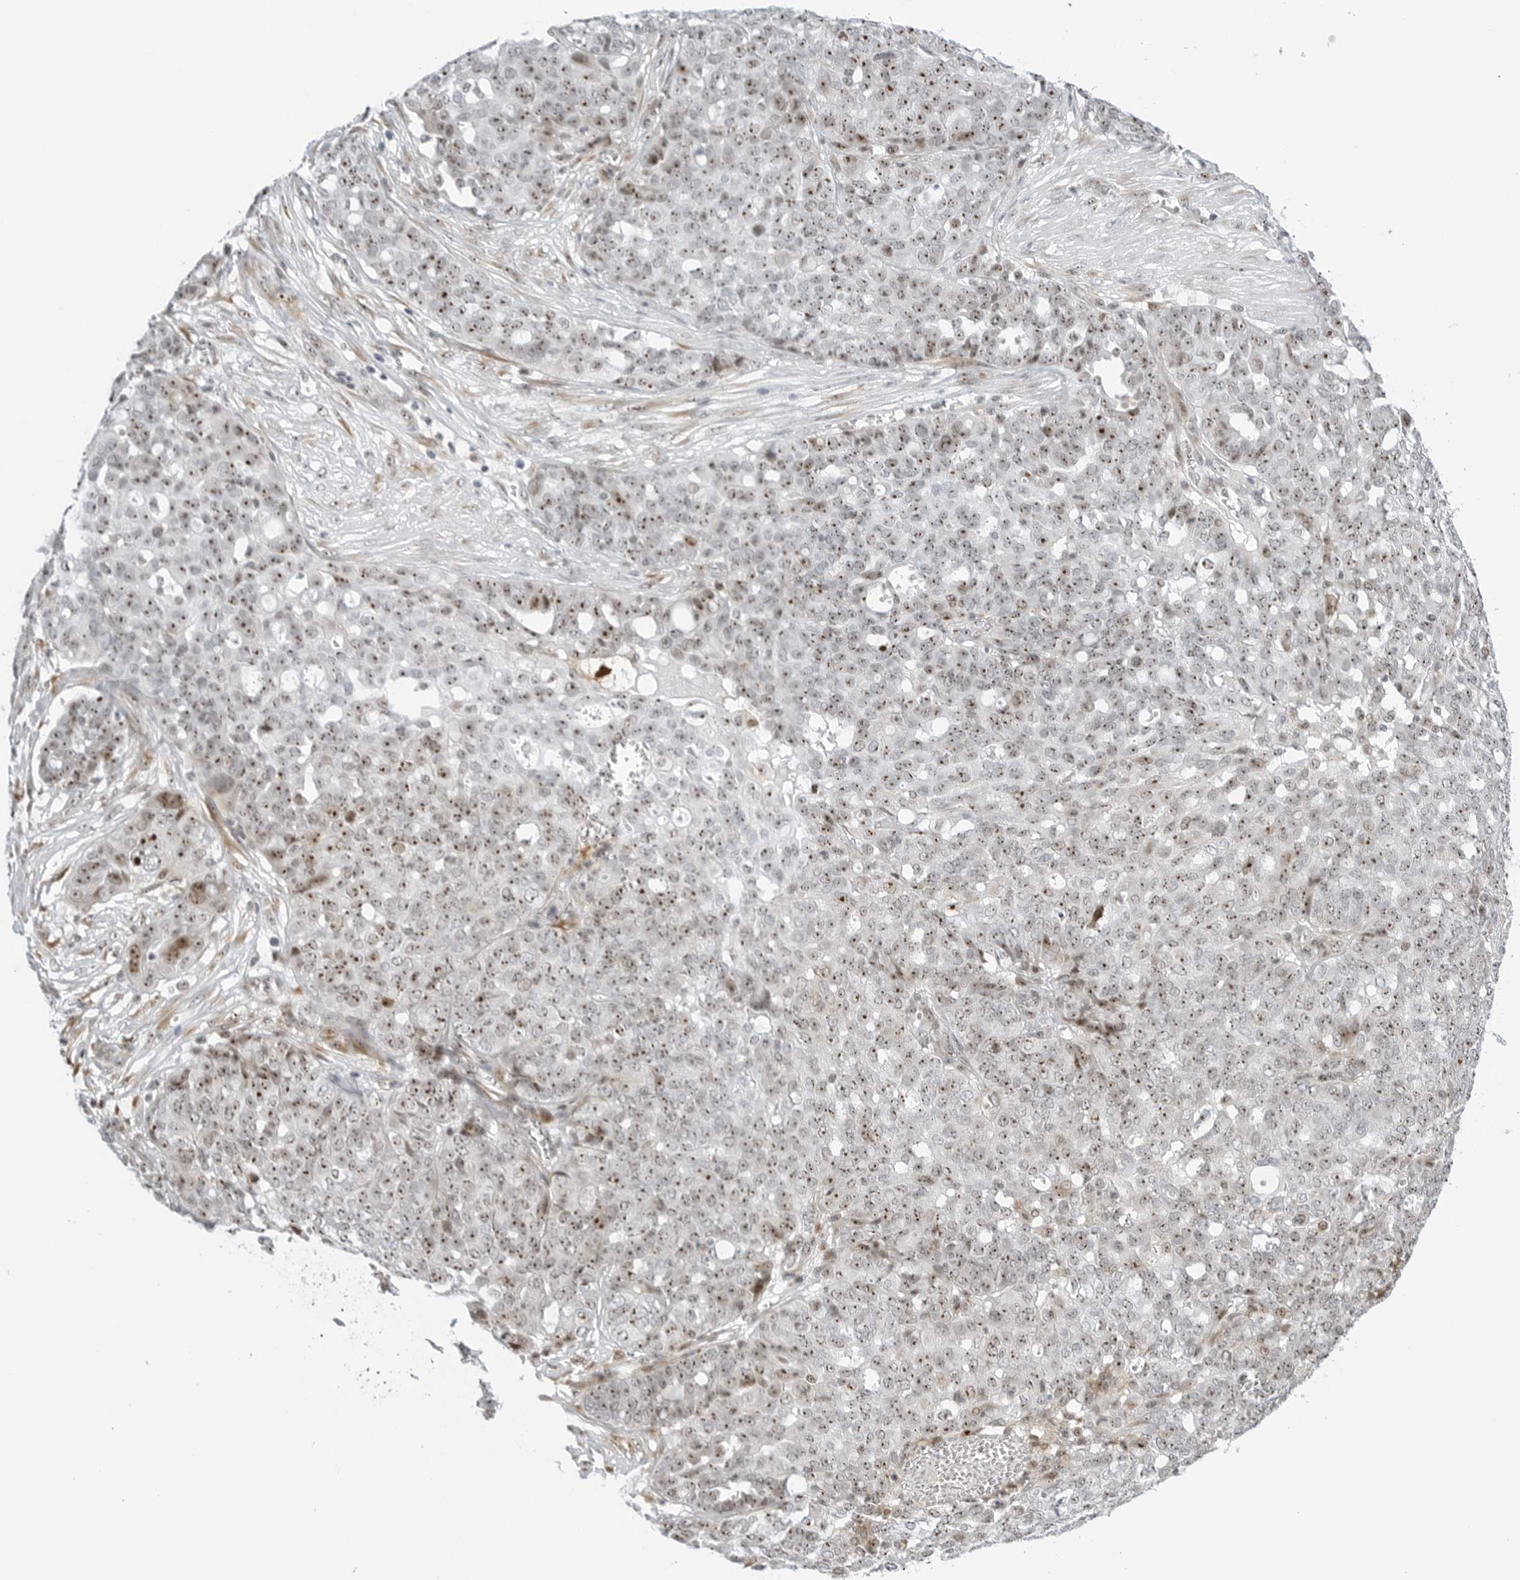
{"staining": {"intensity": "moderate", "quantity": ">75%", "location": "nuclear"}, "tissue": "ovarian cancer", "cell_type": "Tumor cells", "image_type": "cancer", "snomed": [{"axis": "morphology", "description": "Cystadenocarcinoma, serous, NOS"}, {"axis": "topography", "description": "Soft tissue"}, {"axis": "topography", "description": "Ovary"}], "caption": "IHC of ovarian serous cystadenocarcinoma shows medium levels of moderate nuclear expression in about >75% of tumor cells. The staining is performed using DAB (3,3'-diaminobenzidine) brown chromogen to label protein expression. The nuclei are counter-stained blue using hematoxylin.", "gene": "RIMKLA", "patient": {"sex": "female", "age": 57}}